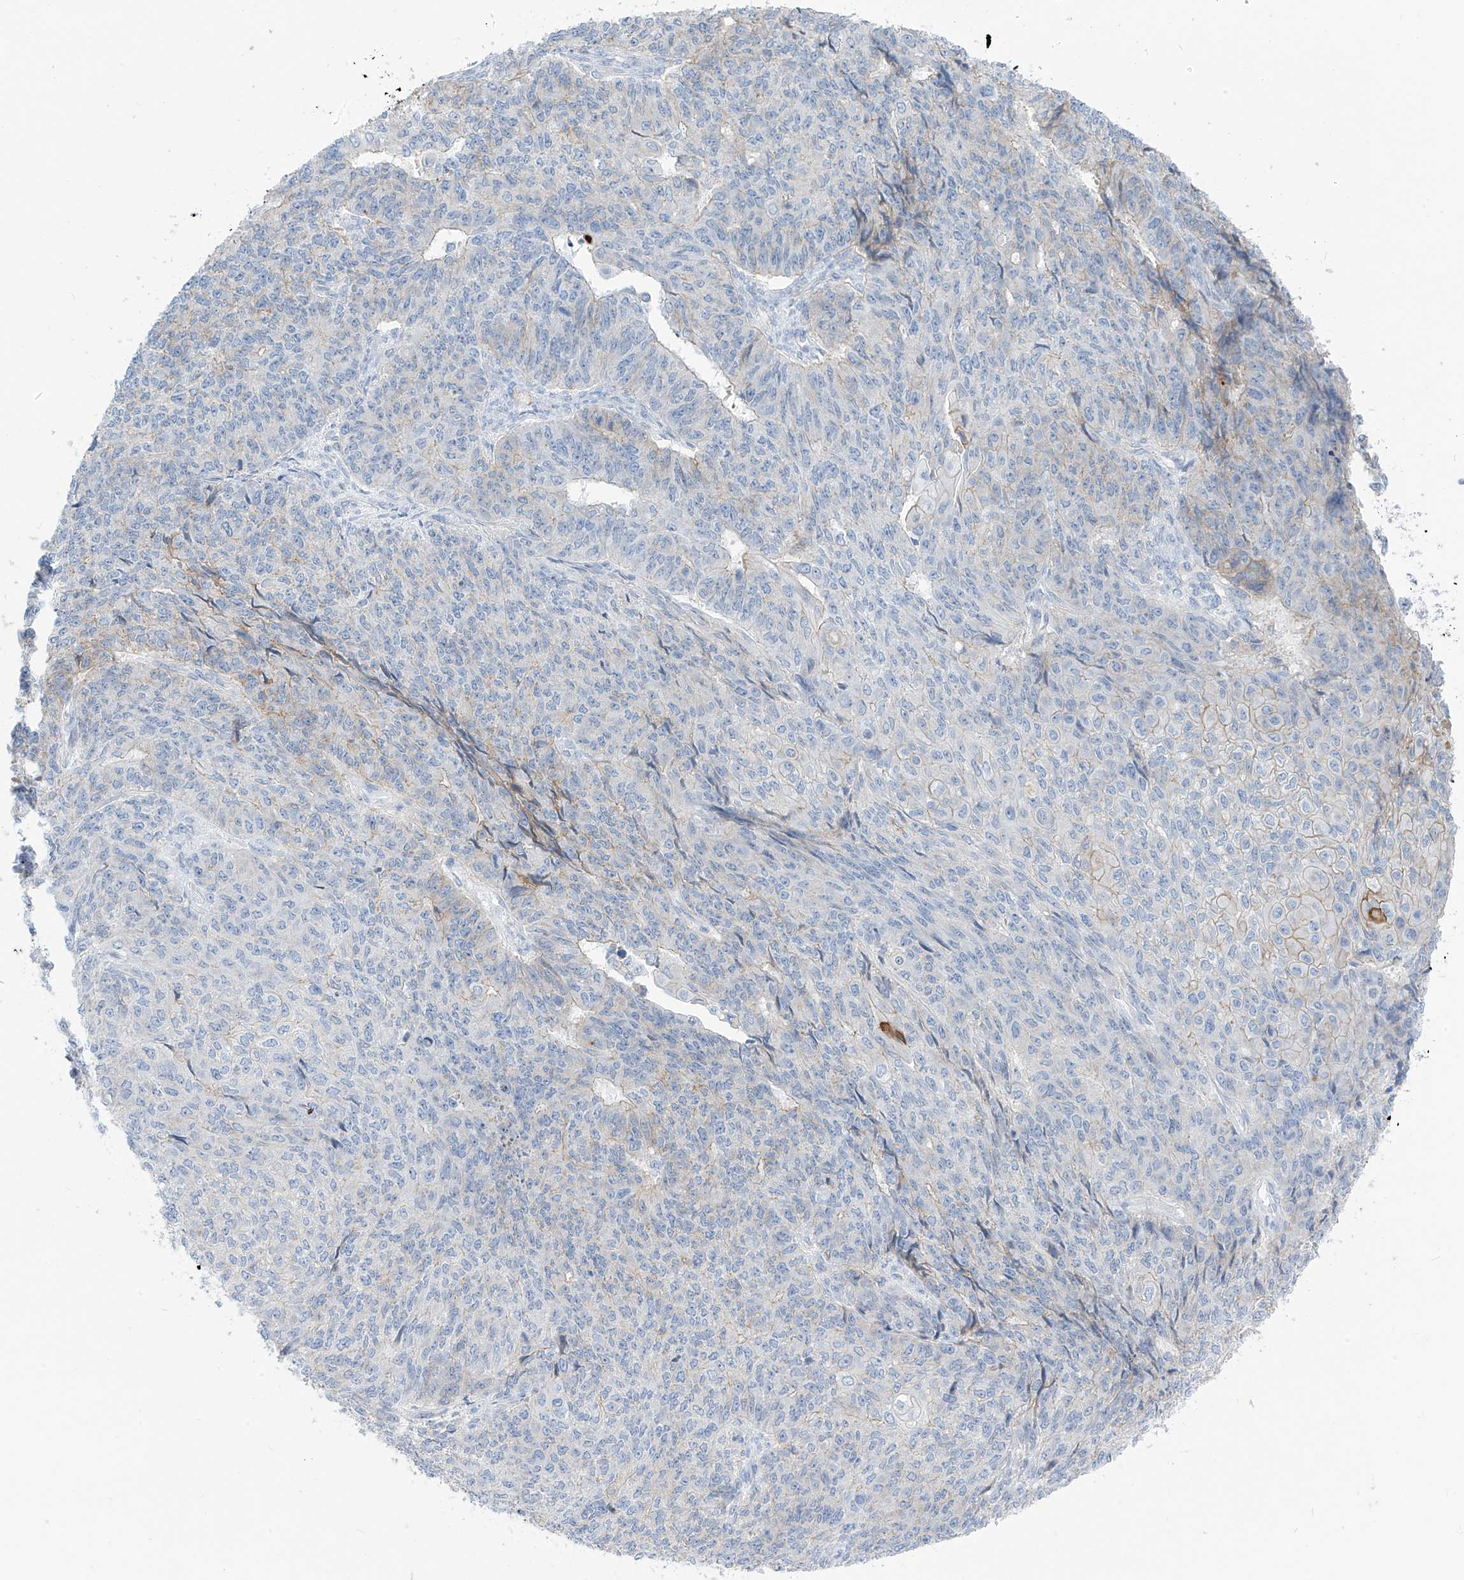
{"staining": {"intensity": "weak", "quantity": "<25%", "location": "cytoplasmic/membranous"}, "tissue": "endometrial cancer", "cell_type": "Tumor cells", "image_type": "cancer", "snomed": [{"axis": "morphology", "description": "Adenocarcinoma, NOS"}, {"axis": "topography", "description": "Endometrium"}], "caption": "DAB (3,3'-diaminobenzidine) immunohistochemical staining of endometrial adenocarcinoma displays no significant positivity in tumor cells.", "gene": "ITGA9", "patient": {"sex": "female", "age": 32}}